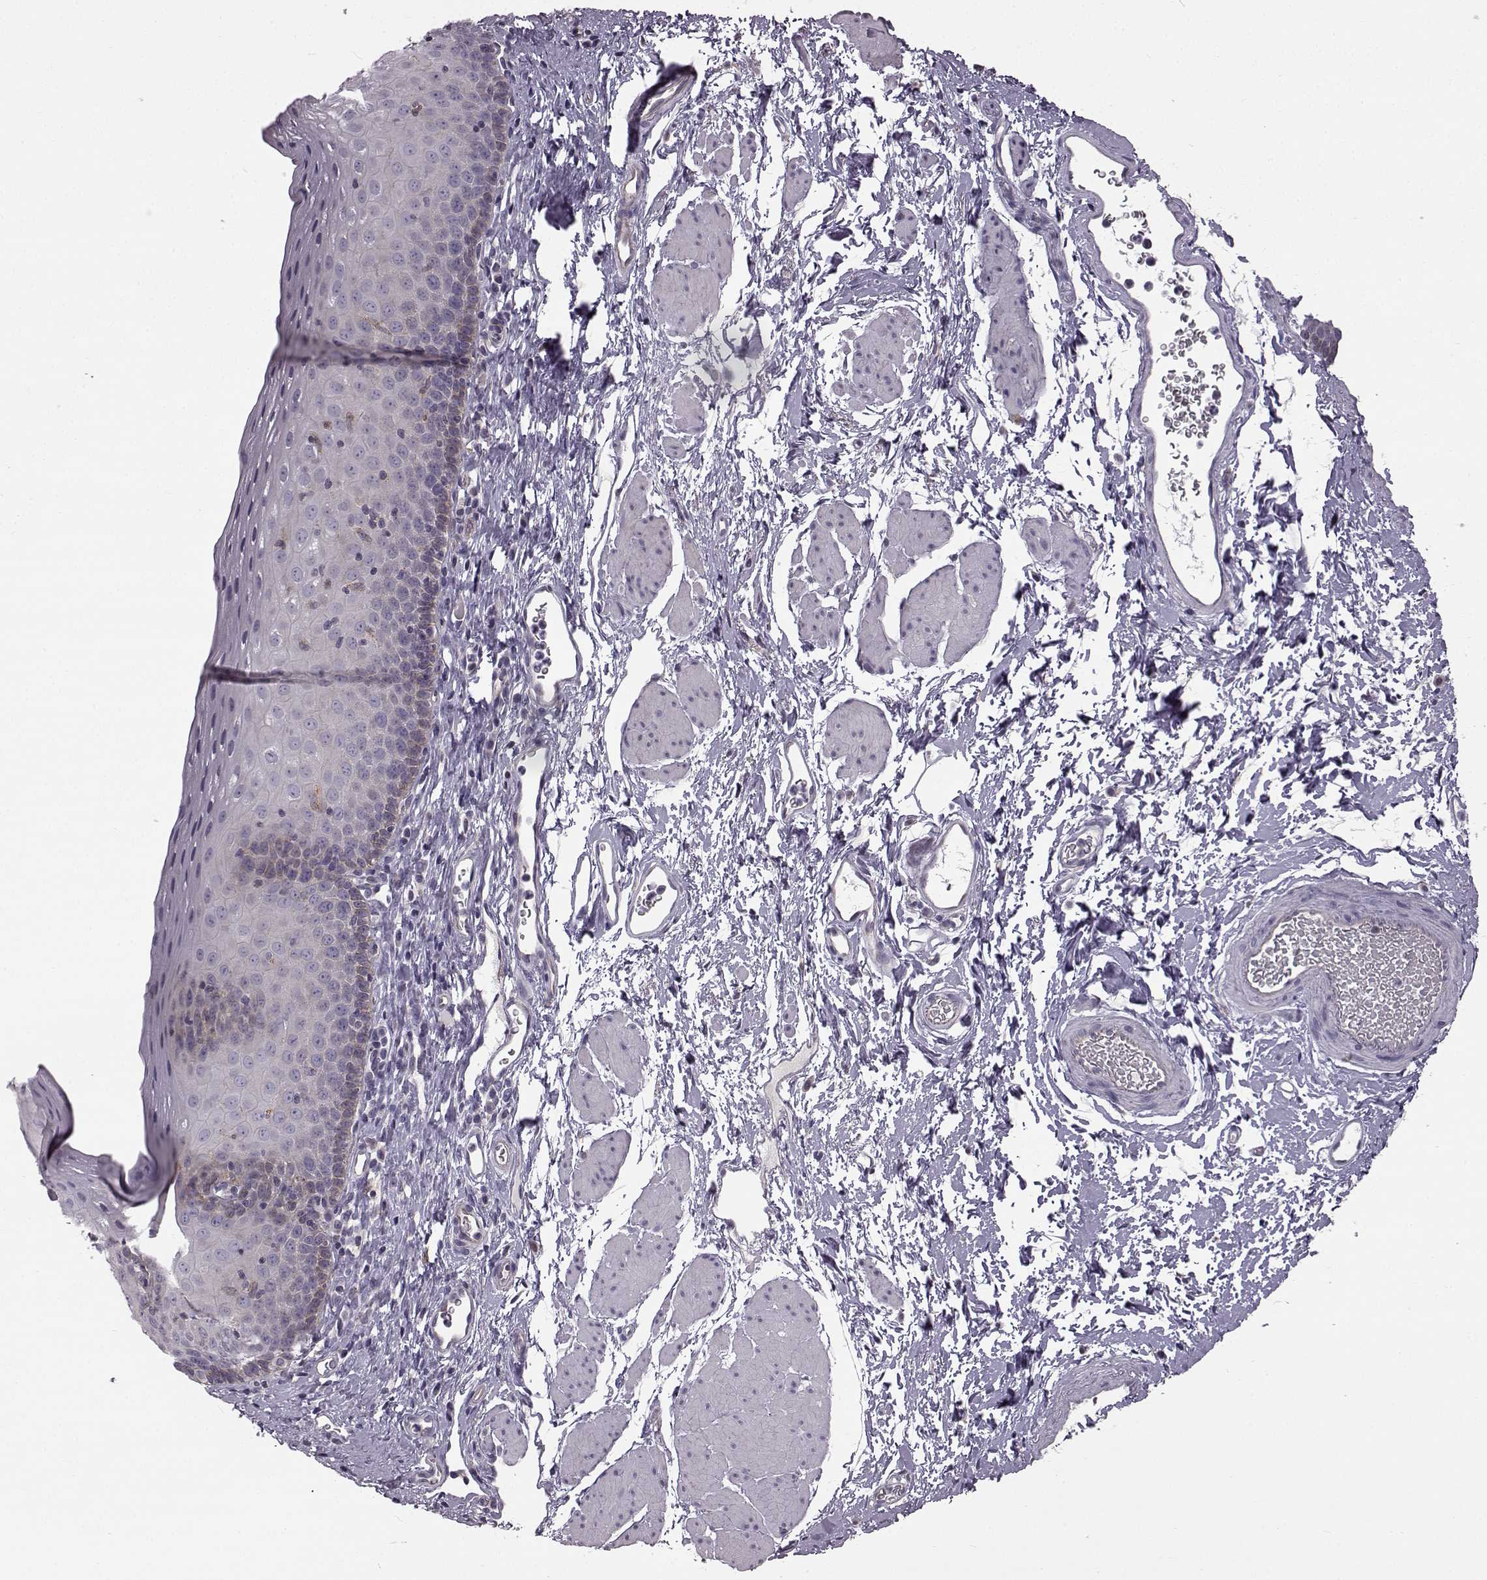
{"staining": {"intensity": "weak", "quantity": "<25%", "location": "cytoplasmic/membranous"}, "tissue": "esophagus", "cell_type": "Squamous epithelial cells", "image_type": "normal", "snomed": [{"axis": "morphology", "description": "Normal tissue, NOS"}, {"axis": "topography", "description": "Esophagus"}], "caption": "Squamous epithelial cells show no significant staining in normal esophagus.", "gene": "B3GNT6", "patient": {"sex": "female", "age": 64}}